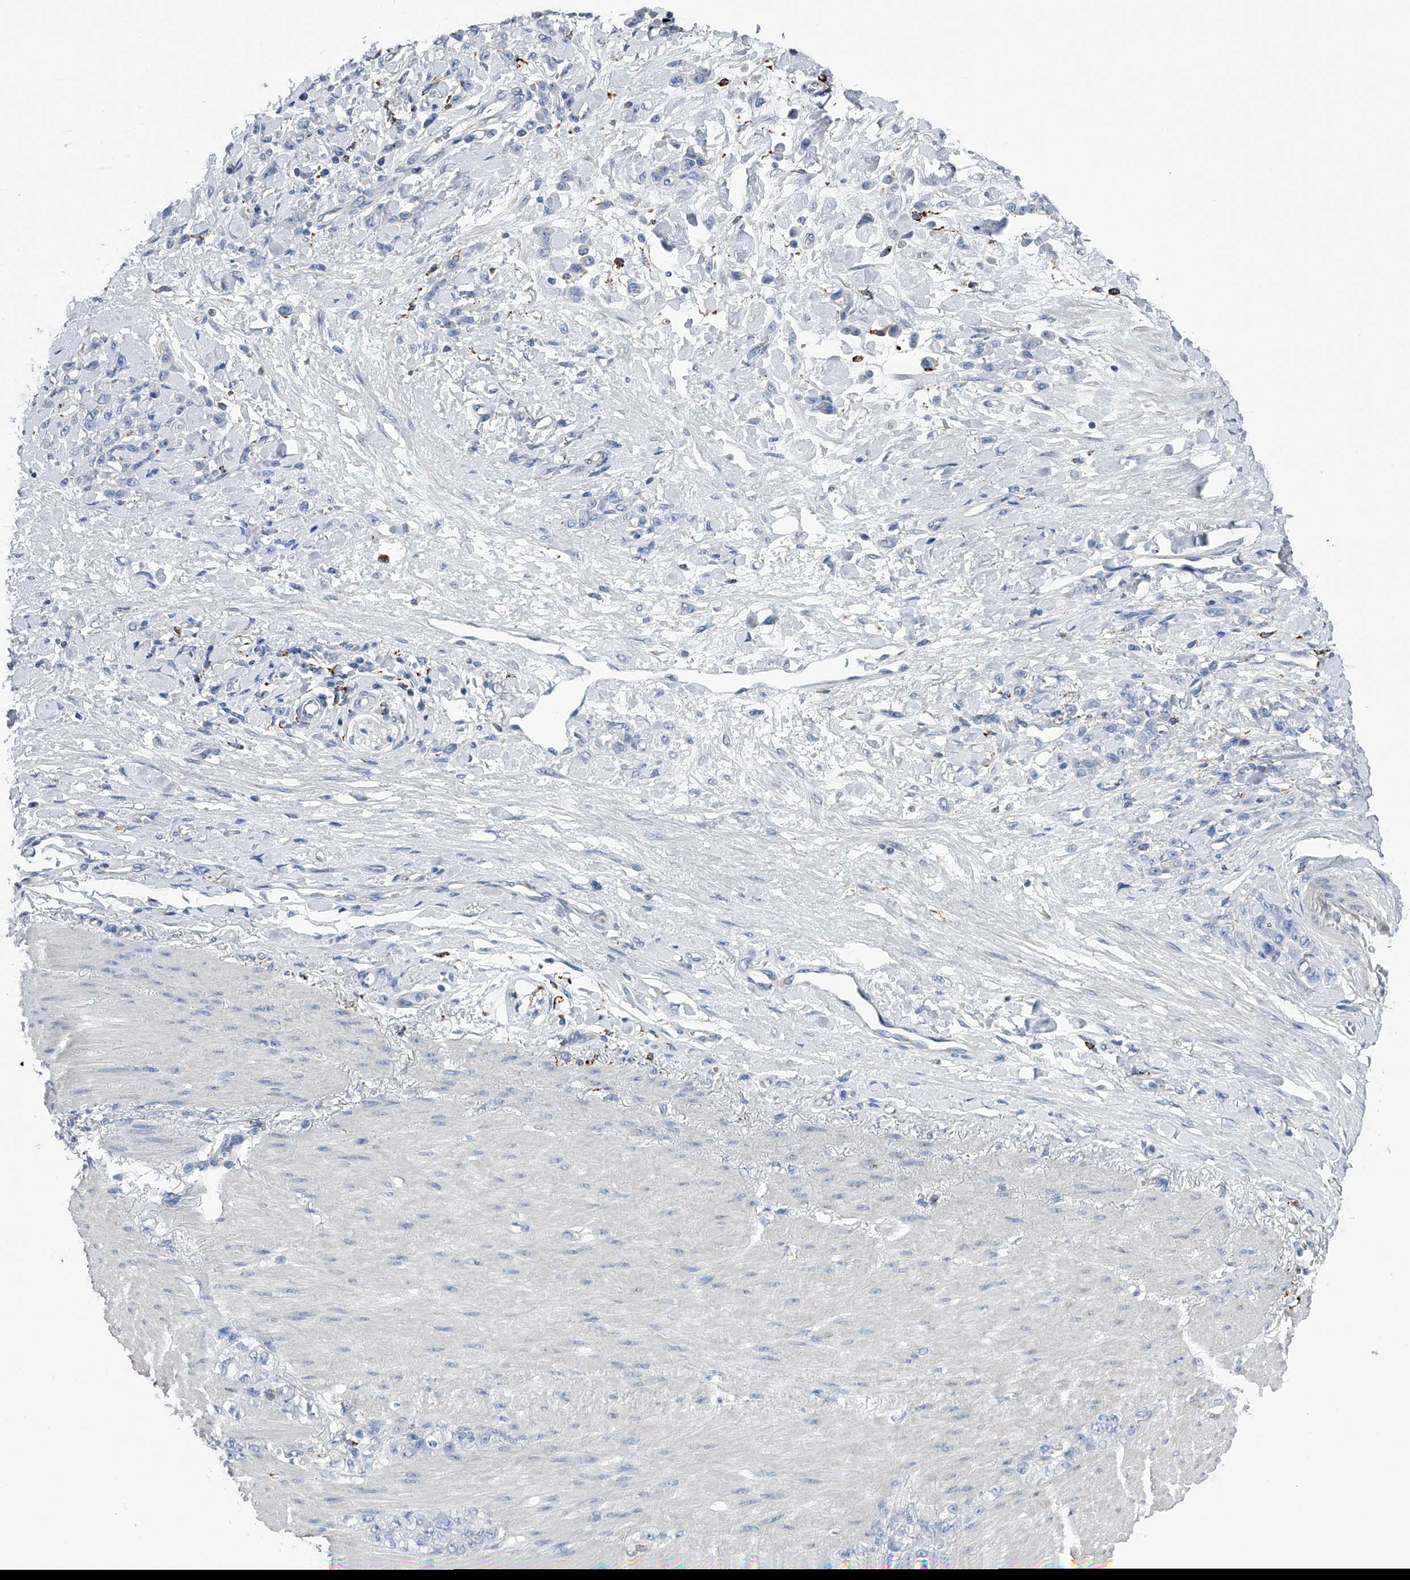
{"staining": {"intensity": "negative", "quantity": "none", "location": "none"}, "tissue": "stomach cancer", "cell_type": "Tumor cells", "image_type": "cancer", "snomed": [{"axis": "morphology", "description": "Normal tissue, NOS"}, {"axis": "morphology", "description": "Adenocarcinoma, NOS"}, {"axis": "topography", "description": "Stomach"}], "caption": "This is a micrograph of immunohistochemistry (IHC) staining of stomach cancer, which shows no staining in tumor cells.", "gene": "ZNF772", "patient": {"sex": "male", "age": 82}}